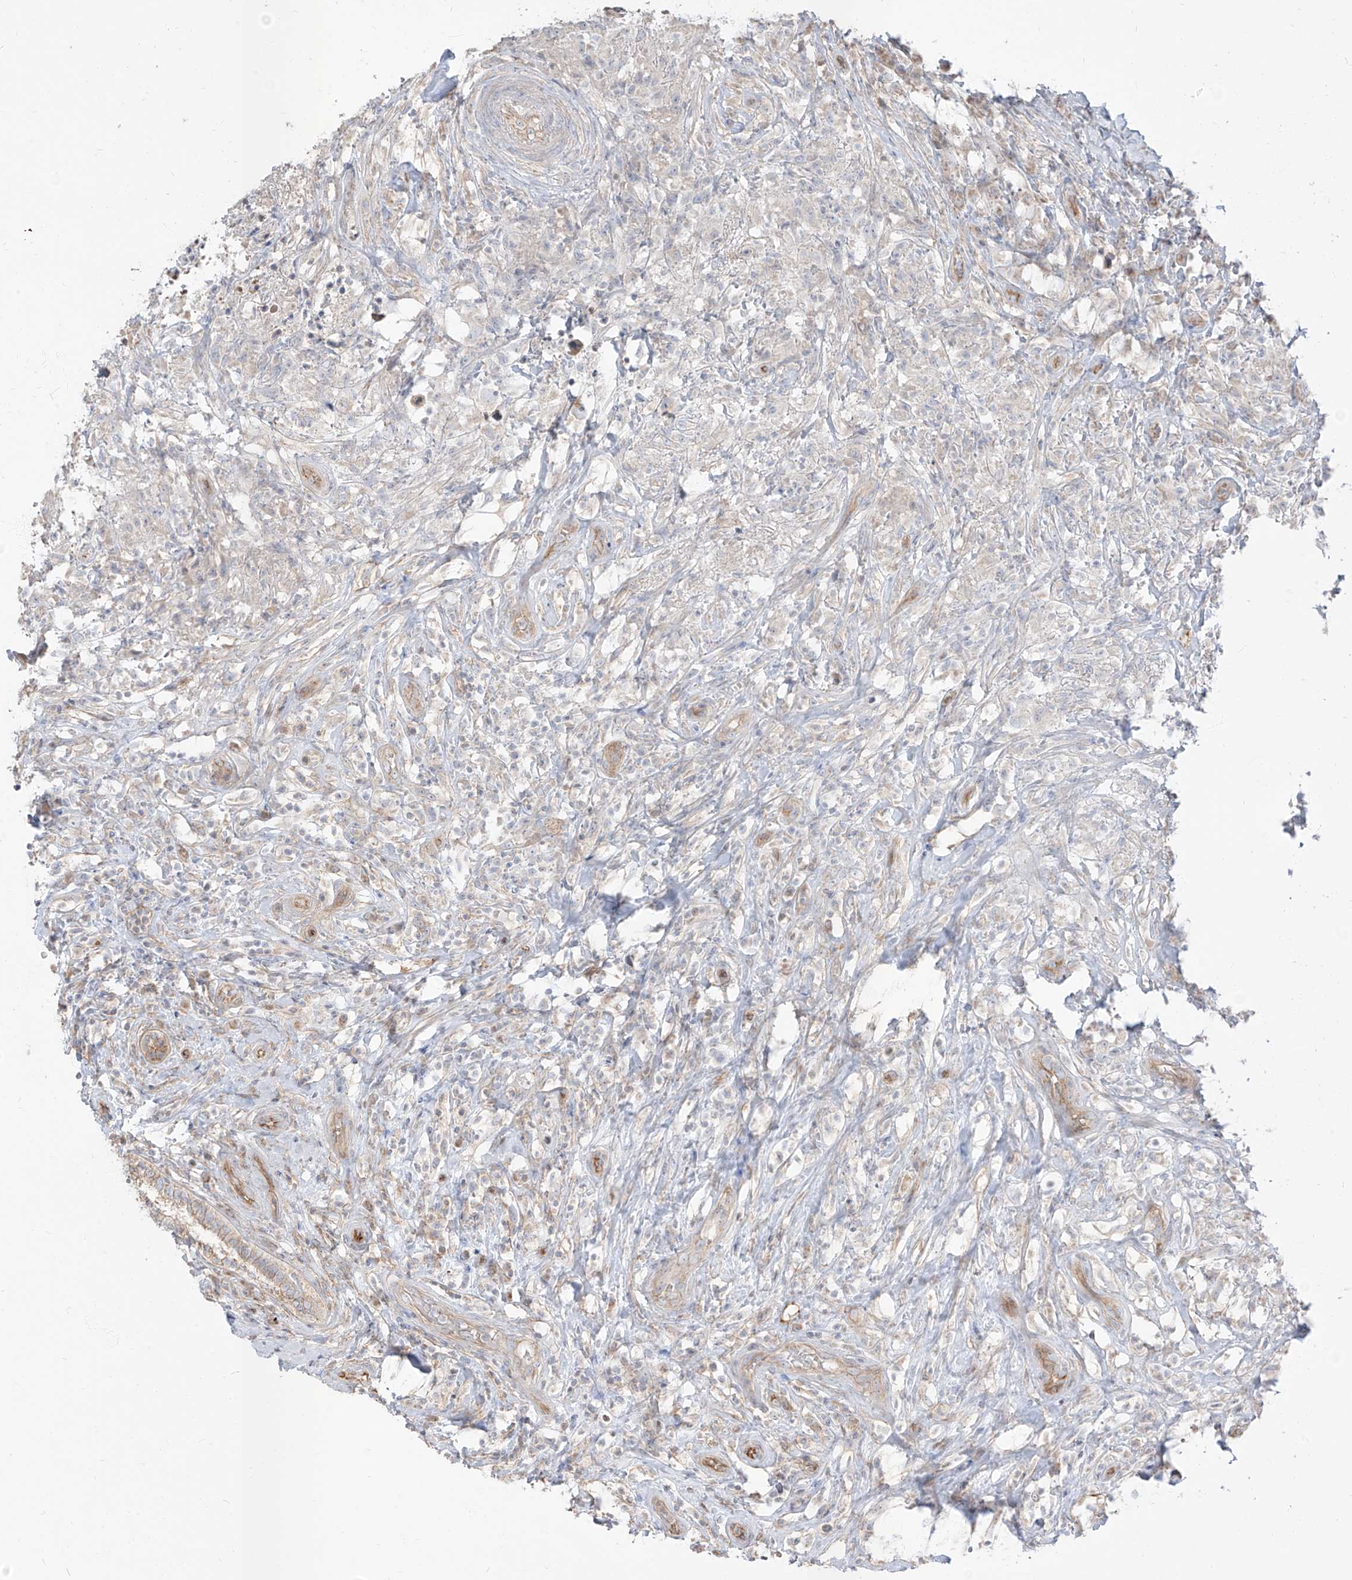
{"staining": {"intensity": "negative", "quantity": "none", "location": "none"}, "tissue": "testis cancer", "cell_type": "Tumor cells", "image_type": "cancer", "snomed": [{"axis": "morphology", "description": "Seminoma, NOS"}, {"axis": "topography", "description": "Testis"}], "caption": "IHC histopathology image of neoplastic tissue: testis seminoma stained with DAB (3,3'-diaminobenzidine) displays no significant protein positivity in tumor cells.", "gene": "EPHX4", "patient": {"sex": "male", "age": 49}}